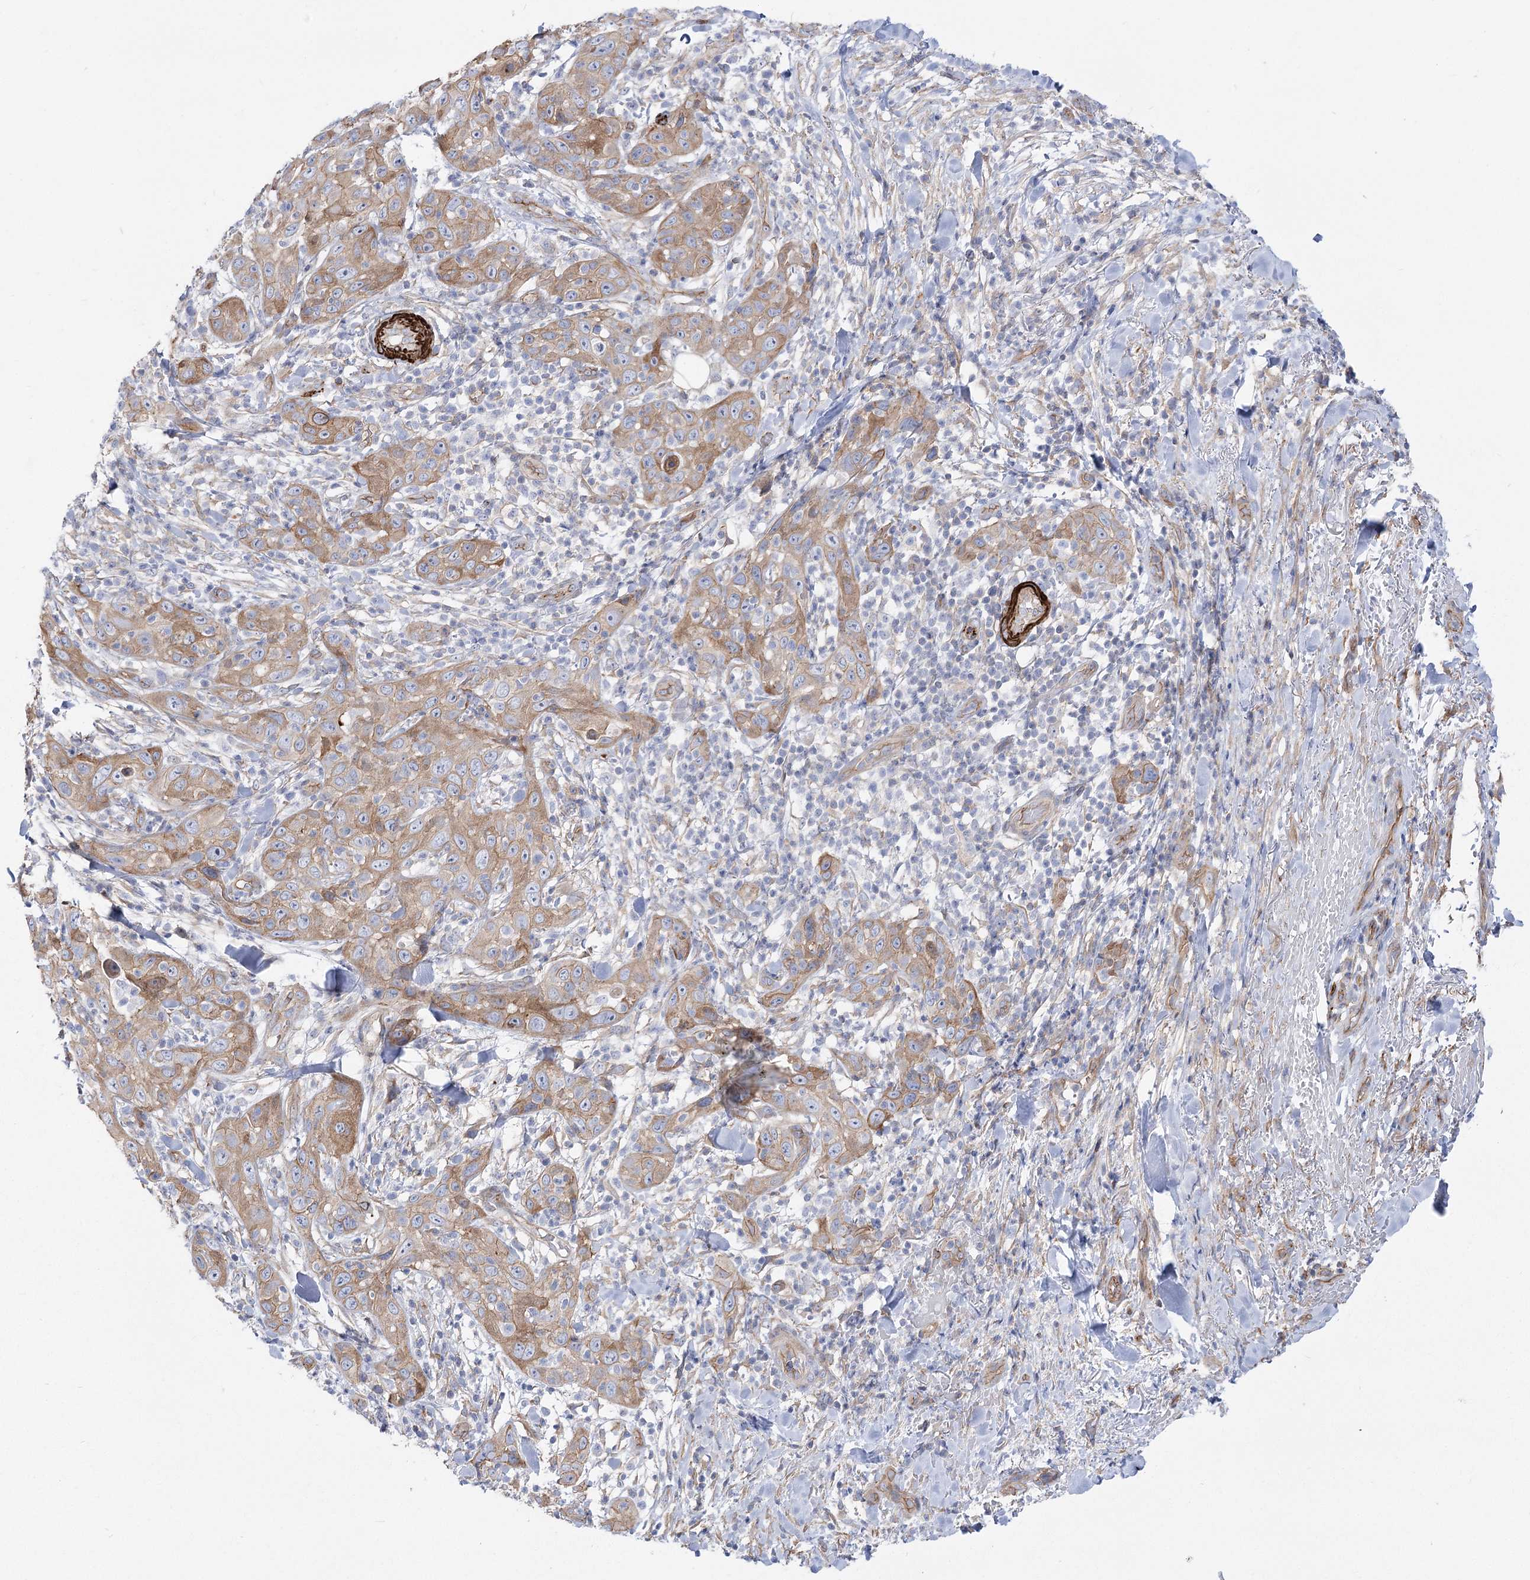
{"staining": {"intensity": "moderate", "quantity": ">75%", "location": "cytoplasmic/membranous"}, "tissue": "skin cancer", "cell_type": "Tumor cells", "image_type": "cancer", "snomed": [{"axis": "morphology", "description": "Squamous cell carcinoma, NOS"}, {"axis": "topography", "description": "Skin"}], "caption": "Human skin cancer stained with a brown dye shows moderate cytoplasmic/membranous positive staining in about >75% of tumor cells.", "gene": "PLEKHA5", "patient": {"sex": "female", "age": 88}}